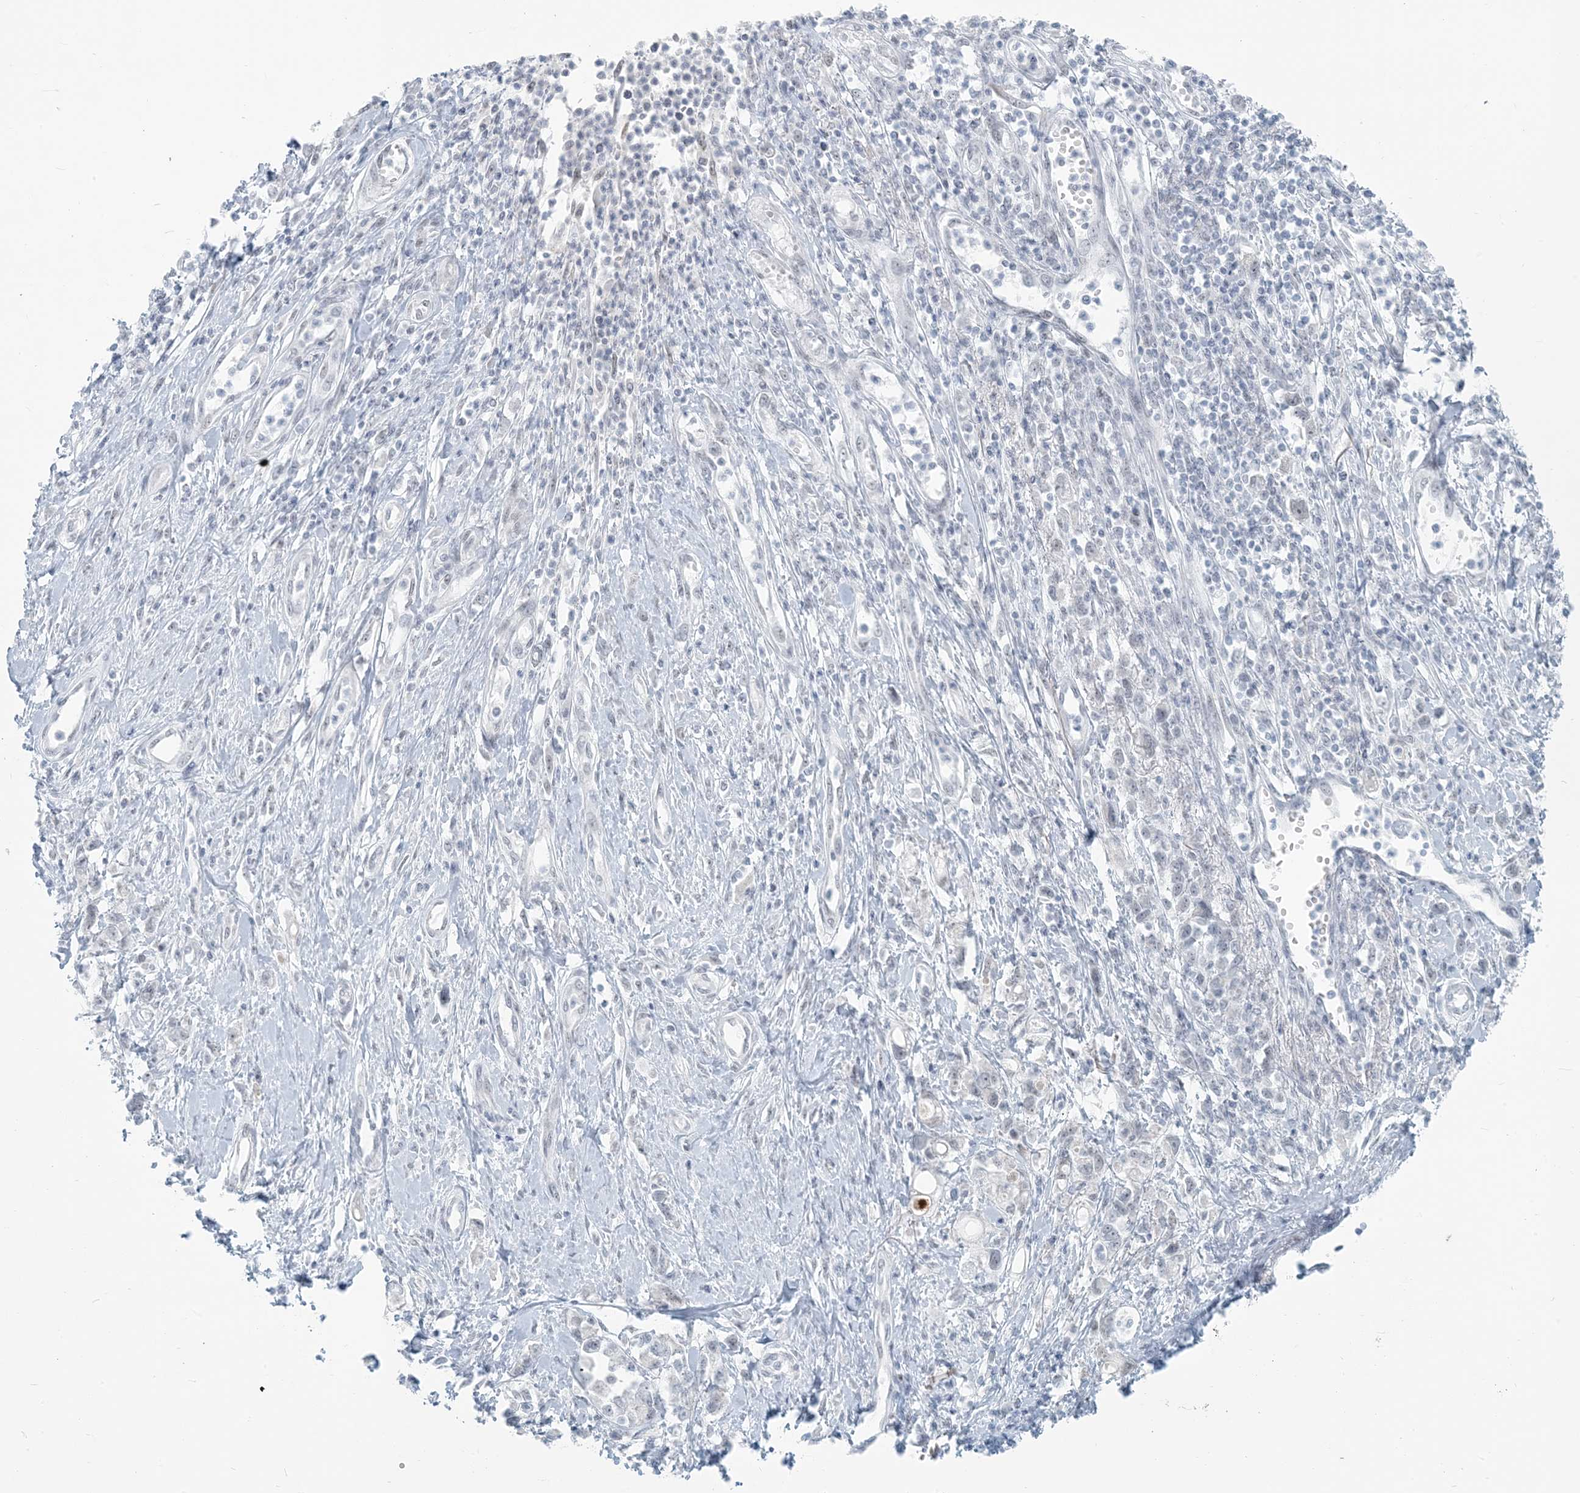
{"staining": {"intensity": "negative", "quantity": "none", "location": "none"}, "tissue": "stomach cancer", "cell_type": "Tumor cells", "image_type": "cancer", "snomed": [{"axis": "morphology", "description": "Adenocarcinoma, NOS"}, {"axis": "topography", "description": "Stomach"}], "caption": "This is a image of immunohistochemistry (IHC) staining of adenocarcinoma (stomach), which shows no positivity in tumor cells.", "gene": "SCML1", "patient": {"sex": "female", "age": 76}}